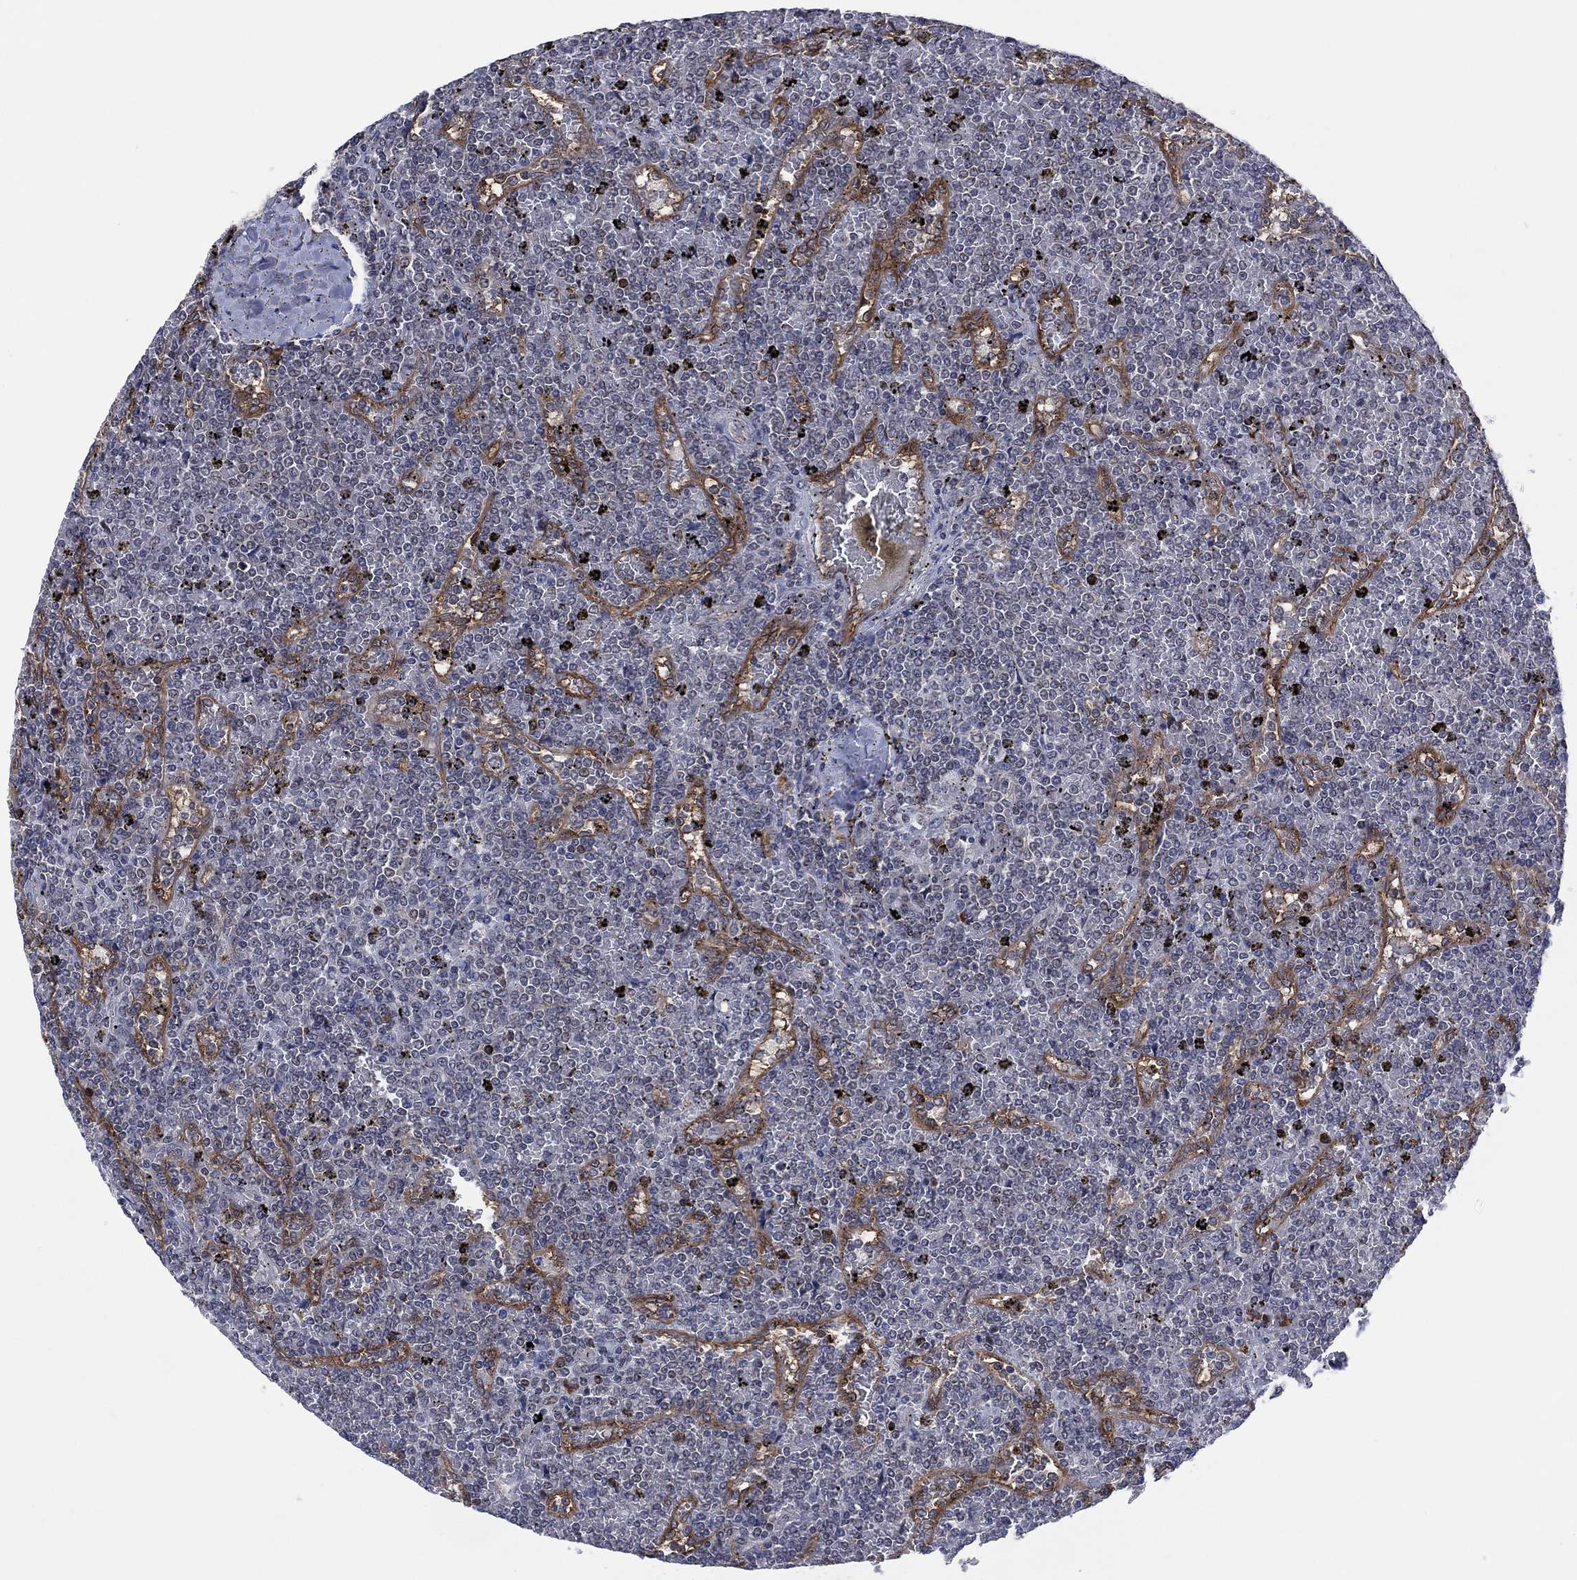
{"staining": {"intensity": "negative", "quantity": "none", "location": "none"}, "tissue": "lymphoma", "cell_type": "Tumor cells", "image_type": "cancer", "snomed": [{"axis": "morphology", "description": "Malignant lymphoma, non-Hodgkin's type, Low grade"}, {"axis": "topography", "description": "Spleen"}], "caption": "This is an immunohistochemistry photomicrograph of low-grade malignant lymphoma, non-Hodgkin's type. There is no positivity in tumor cells.", "gene": "DPP4", "patient": {"sex": "female", "age": 19}}